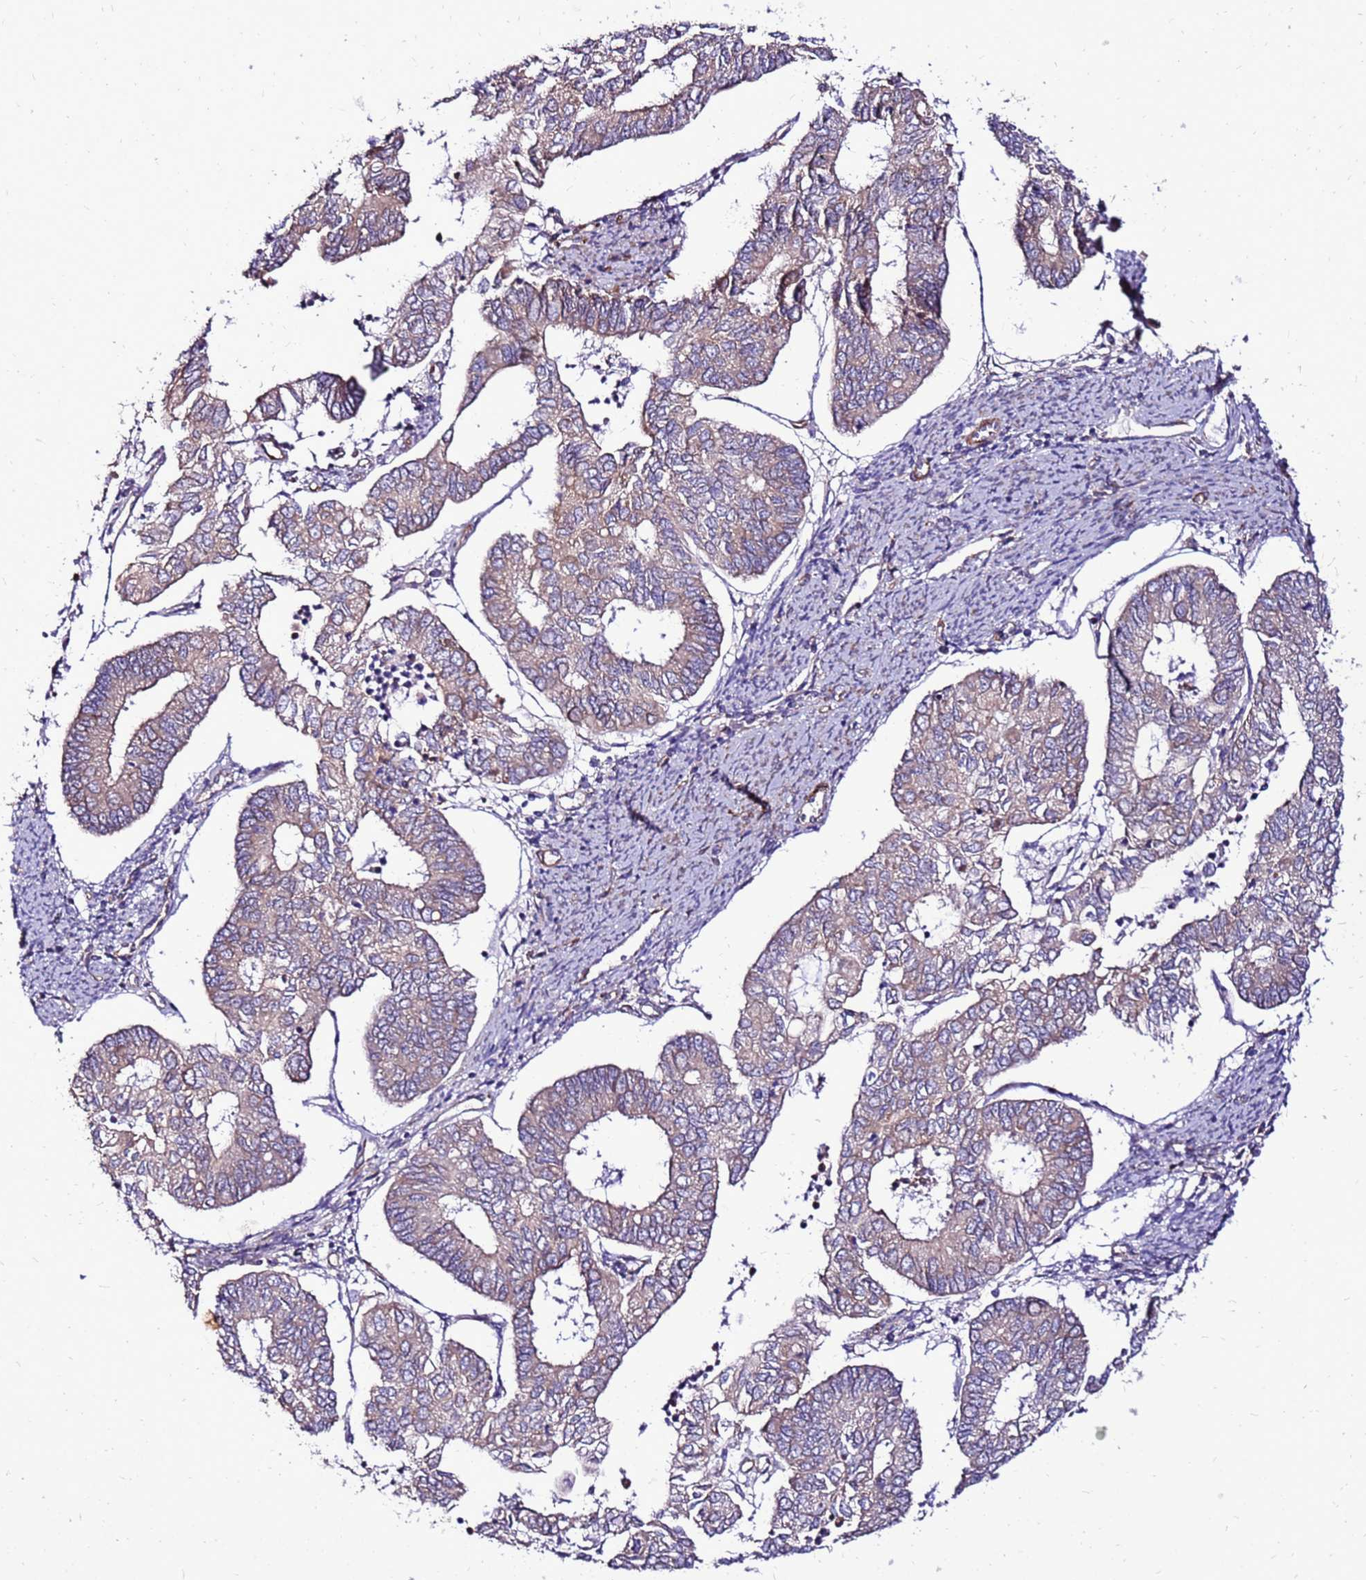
{"staining": {"intensity": "weak", "quantity": "25%-75%", "location": "cytoplasmic/membranous"}, "tissue": "endometrial cancer", "cell_type": "Tumor cells", "image_type": "cancer", "snomed": [{"axis": "morphology", "description": "Adenocarcinoma, NOS"}, {"axis": "topography", "description": "Endometrium"}], "caption": "Endometrial cancer tissue reveals weak cytoplasmic/membranous staining in about 25%-75% of tumor cells, visualized by immunohistochemistry. (DAB (3,3'-diaminobenzidine) IHC, brown staining for protein, blue staining for nuclei).", "gene": "EI24", "patient": {"sex": "female", "age": 68}}